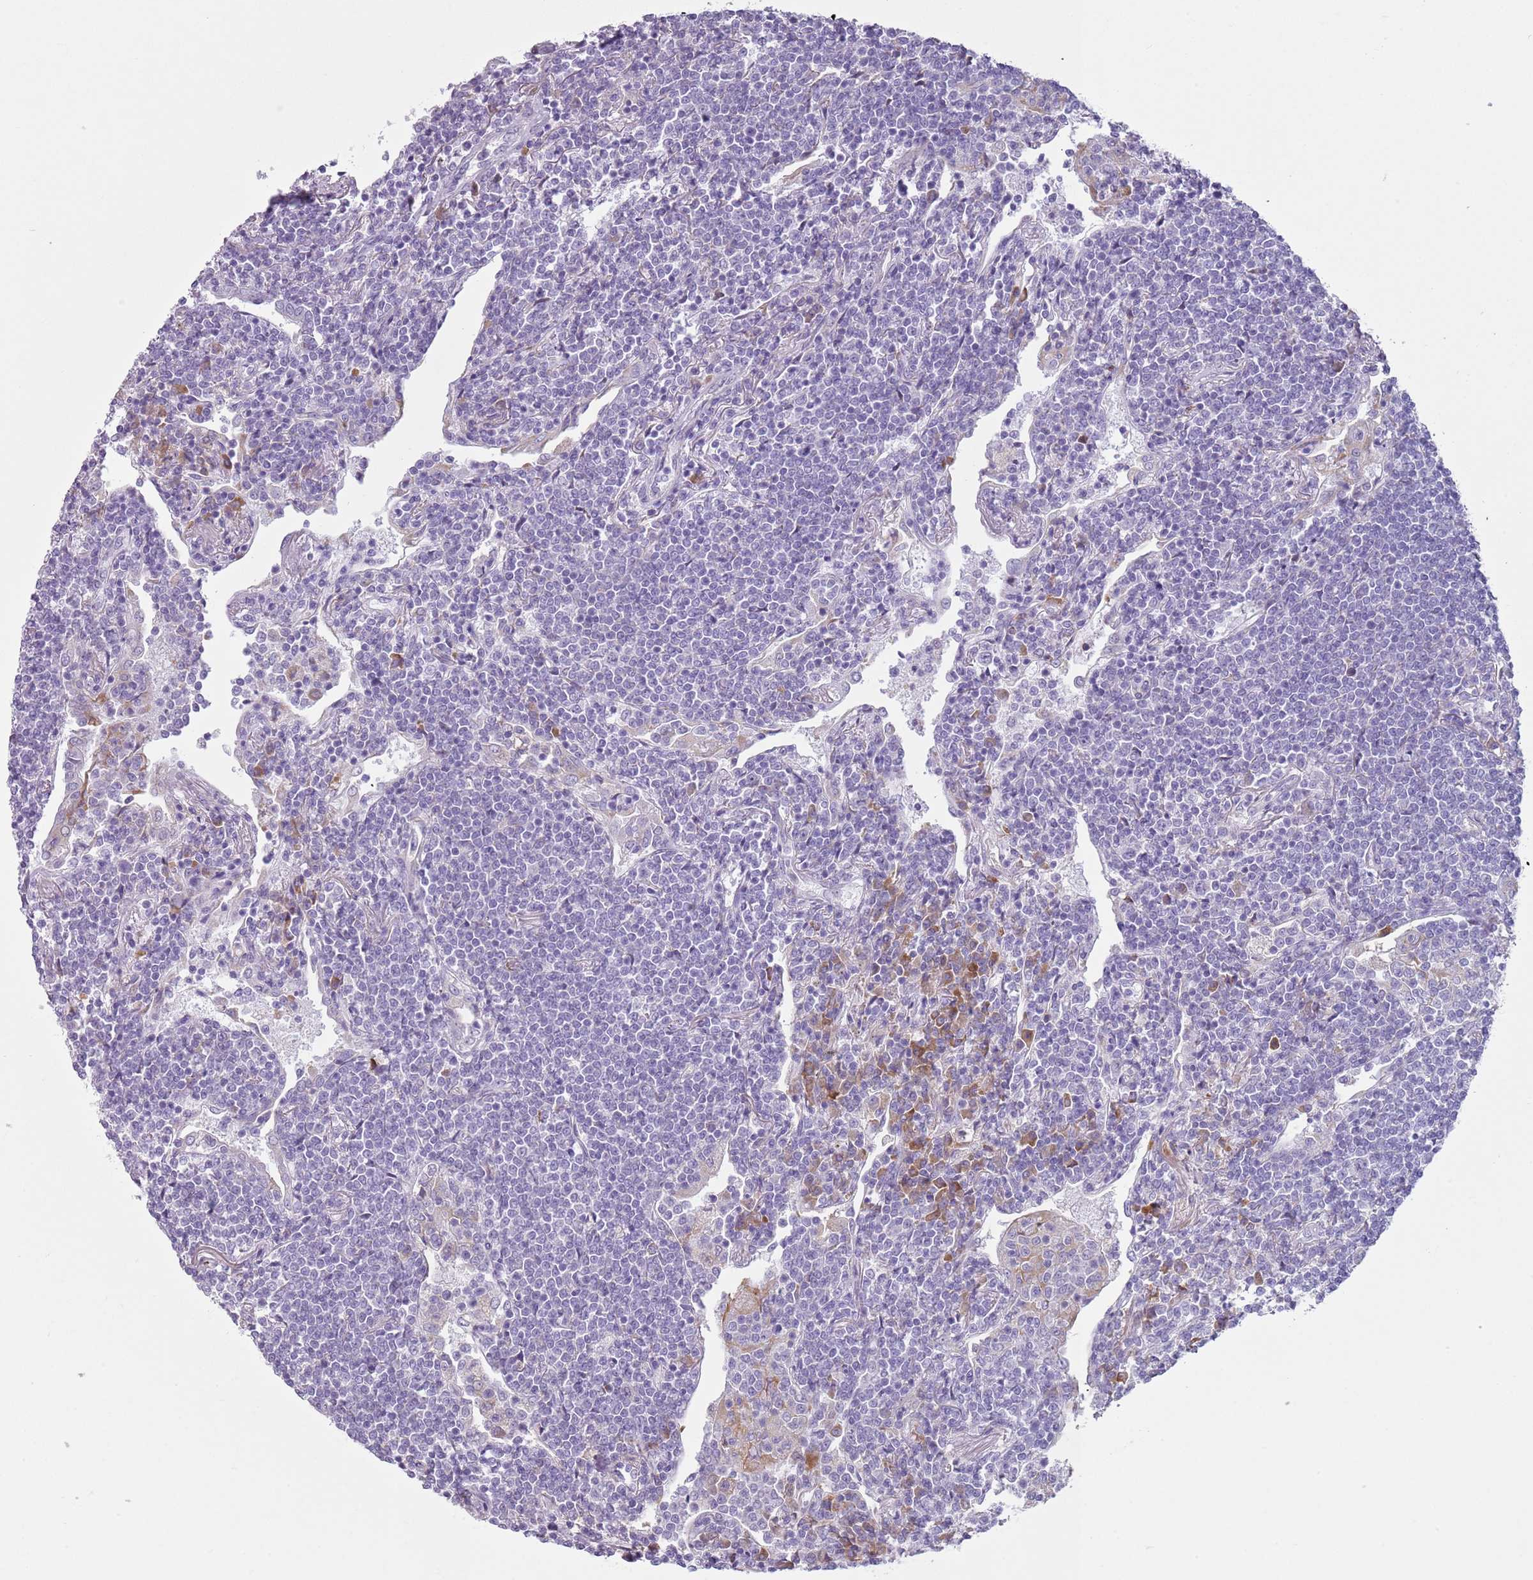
{"staining": {"intensity": "negative", "quantity": "none", "location": "none"}, "tissue": "lymphoma", "cell_type": "Tumor cells", "image_type": "cancer", "snomed": [{"axis": "morphology", "description": "Malignant lymphoma, non-Hodgkin's type, Low grade"}, {"axis": "topography", "description": "Lung"}], "caption": "Immunohistochemistry of human lymphoma reveals no staining in tumor cells. (IHC, brightfield microscopy, high magnification).", "gene": "HYOU1", "patient": {"sex": "female", "age": 71}}